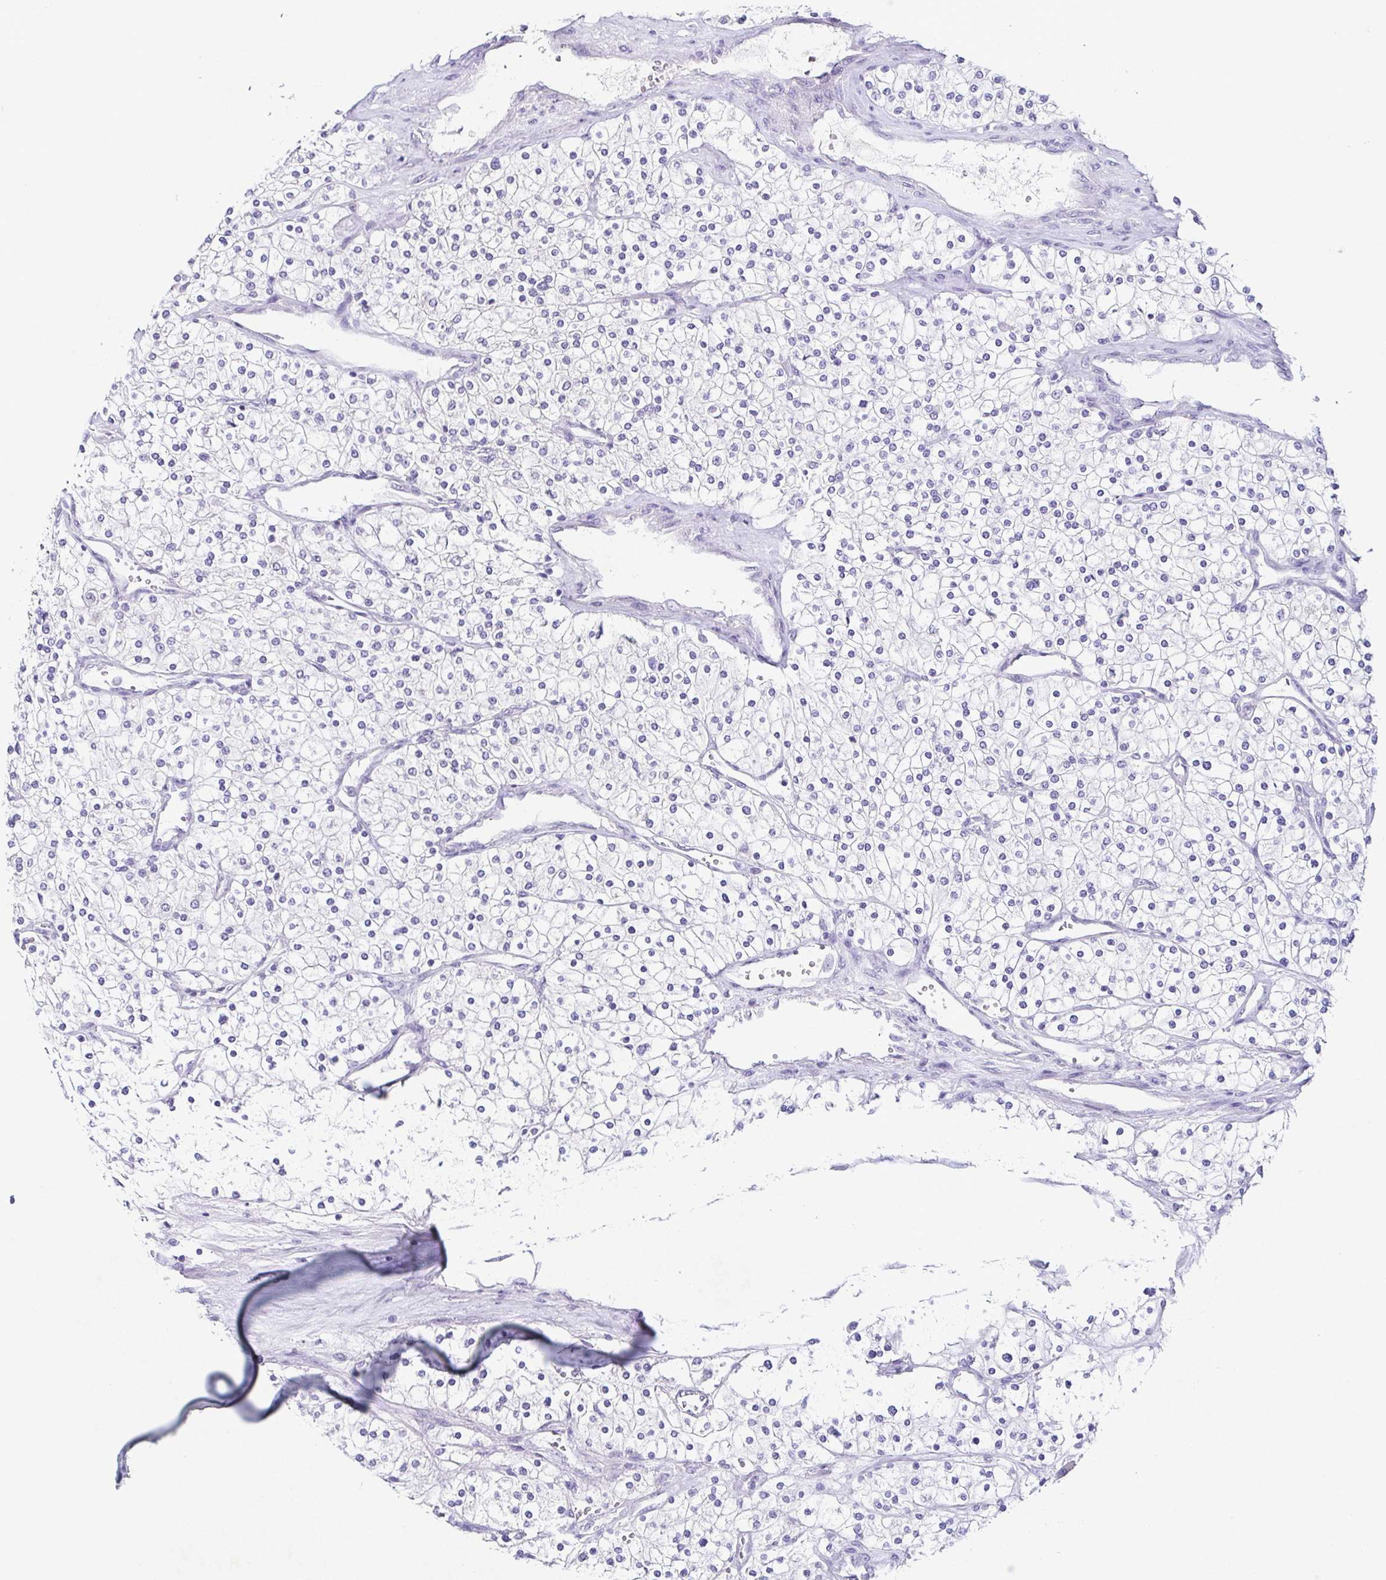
{"staining": {"intensity": "negative", "quantity": "none", "location": "none"}, "tissue": "renal cancer", "cell_type": "Tumor cells", "image_type": "cancer", "snomed": [{"axis": "morphology", "description": "Adenocarcinoma, NOS"}, {"axis": "topography", "description": "Kidney"}], "caption": "Immunohistochemistry of human renal cancer shows no positivity in tumor cells.", "gene": "TP73", "patient": {"sex": "male", "age": 80}}